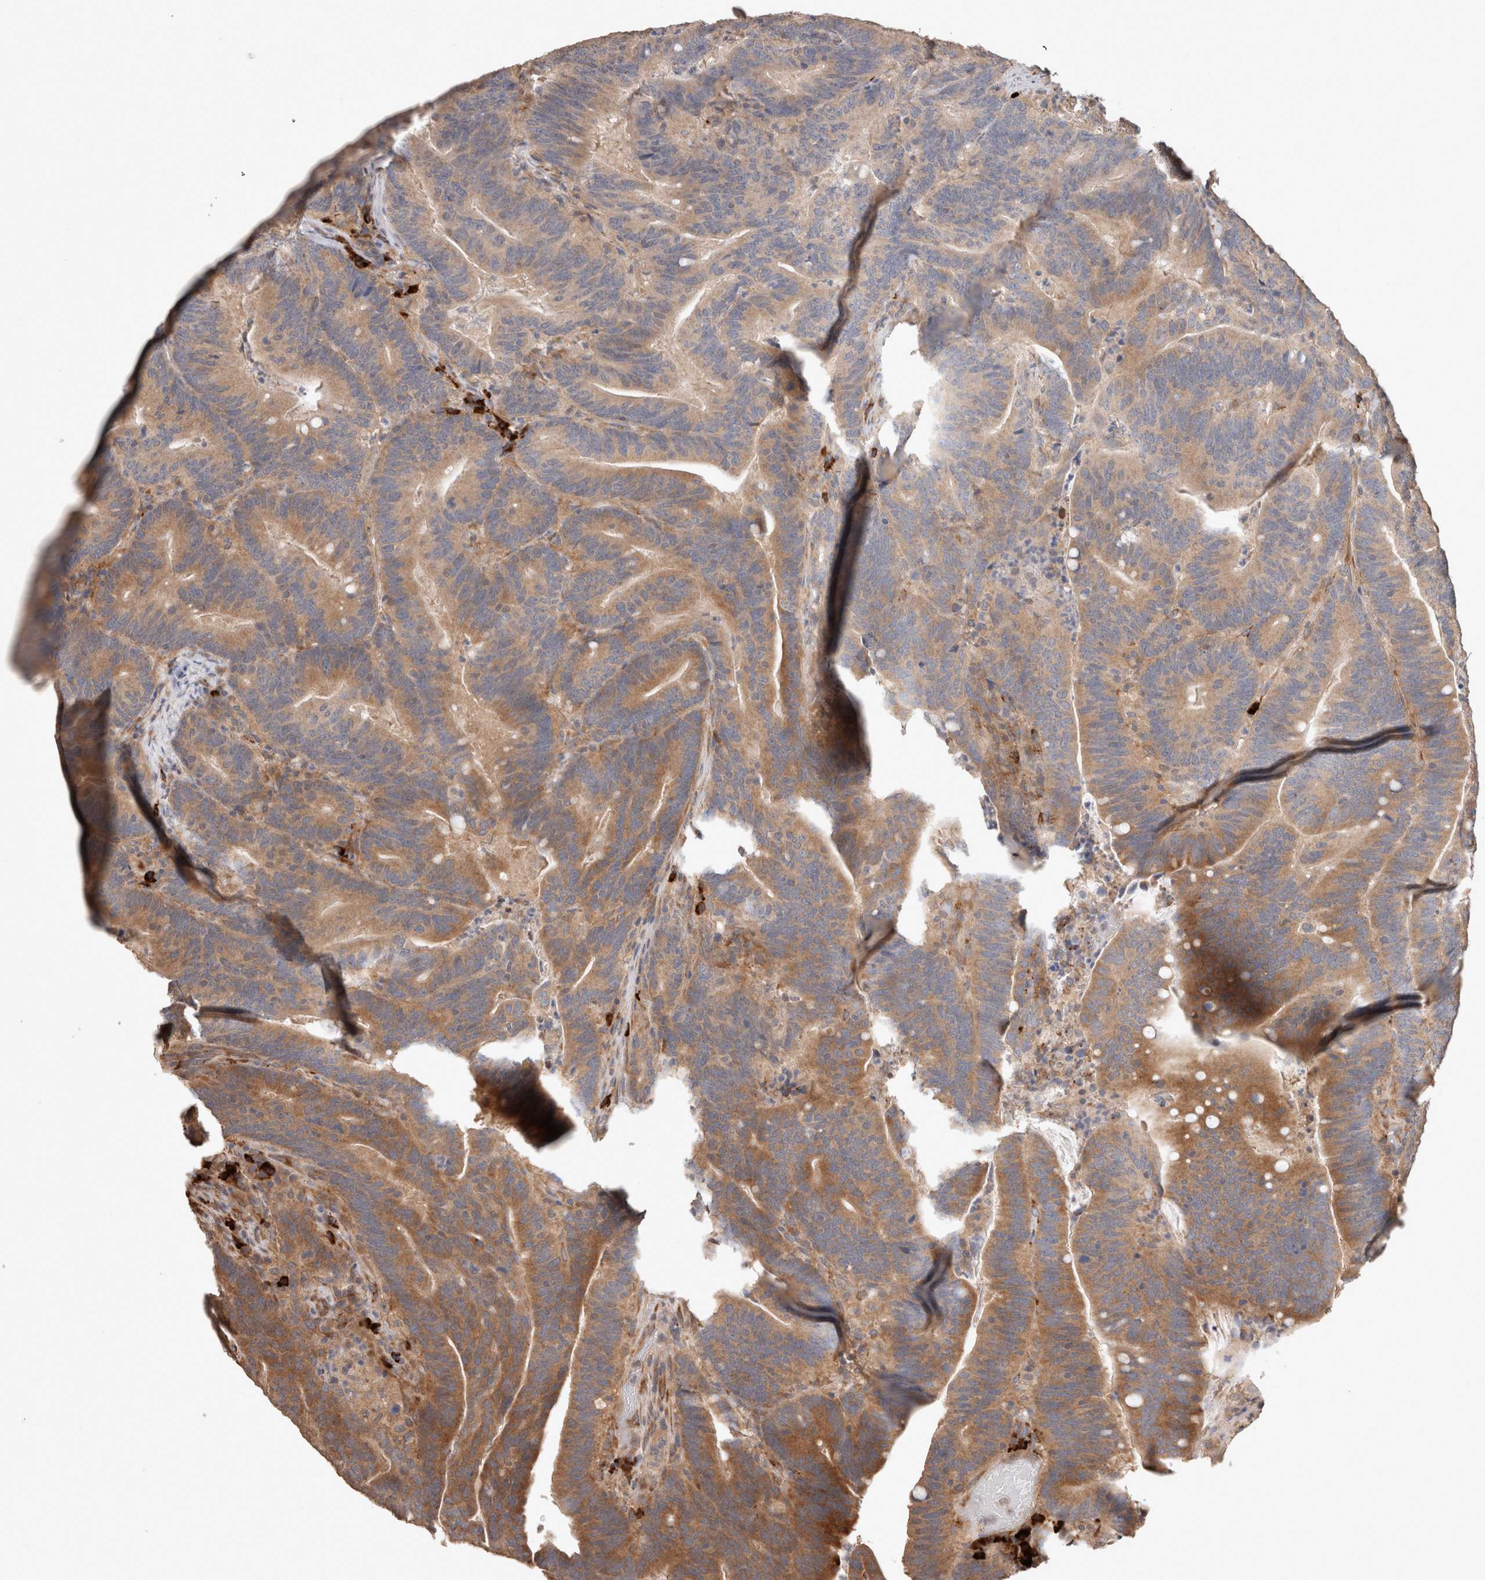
{"staining": {"intensity": "moderate", "quantity": ">75%", "location": "cytoplasmic/membranous"}, "tissue": "colorectal cancer", "cell_type": "Tumor cells", "image_type": "cancer", "snomed": [{"axis": "morphology", "description": "Adenocarcinoma, NOS"}, {"axis": "topography", "description": "Colon"}], "caption": "A photomicrograph of colorectal adenocarcinoma stained for a protein exhibits moderate cytoplasmic/membranous brown staining in tumor cells.", "gene": "HROB", "patient": {"sex": "female", "age": 66}}